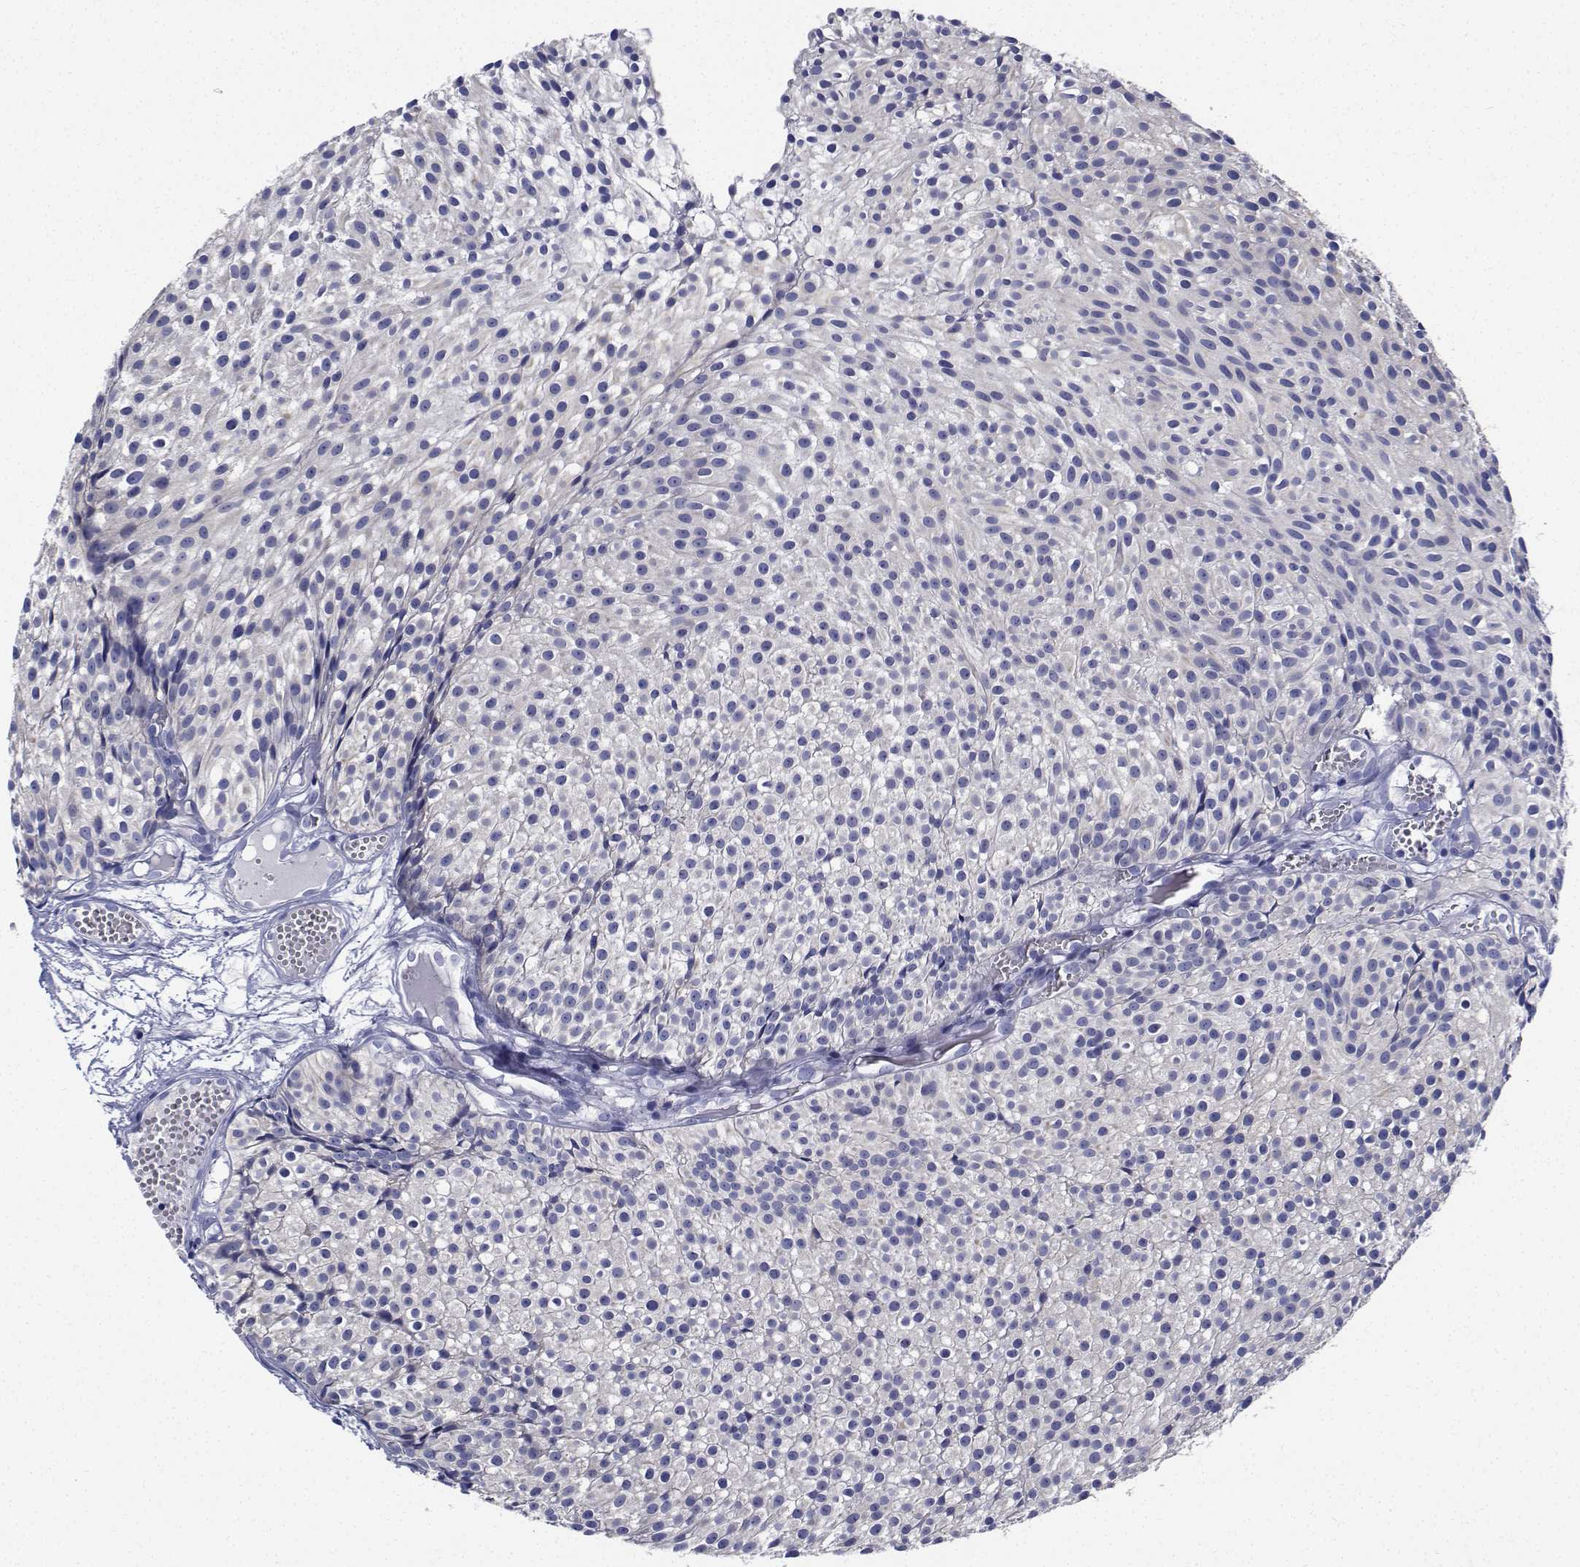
{"staining": {"intensity": "negative", "quantity": "none", "location": "none"}, "tissue": "urothelial cancer", "cell_type": "Tumor cells", "image_type": "cancer", "snomed": [{"axis": "morphology", "description": "Urothelial carcinoma, Low grade"}, {"axis": "topography", "description": "Urinary bladder"}], "caption": "Immunohistochemical staining of urothelial cancer demonstrates no significant positivity in tumor cells.", "gene": "CDHR3", "patient": {"sex": "male", "age": 63}}